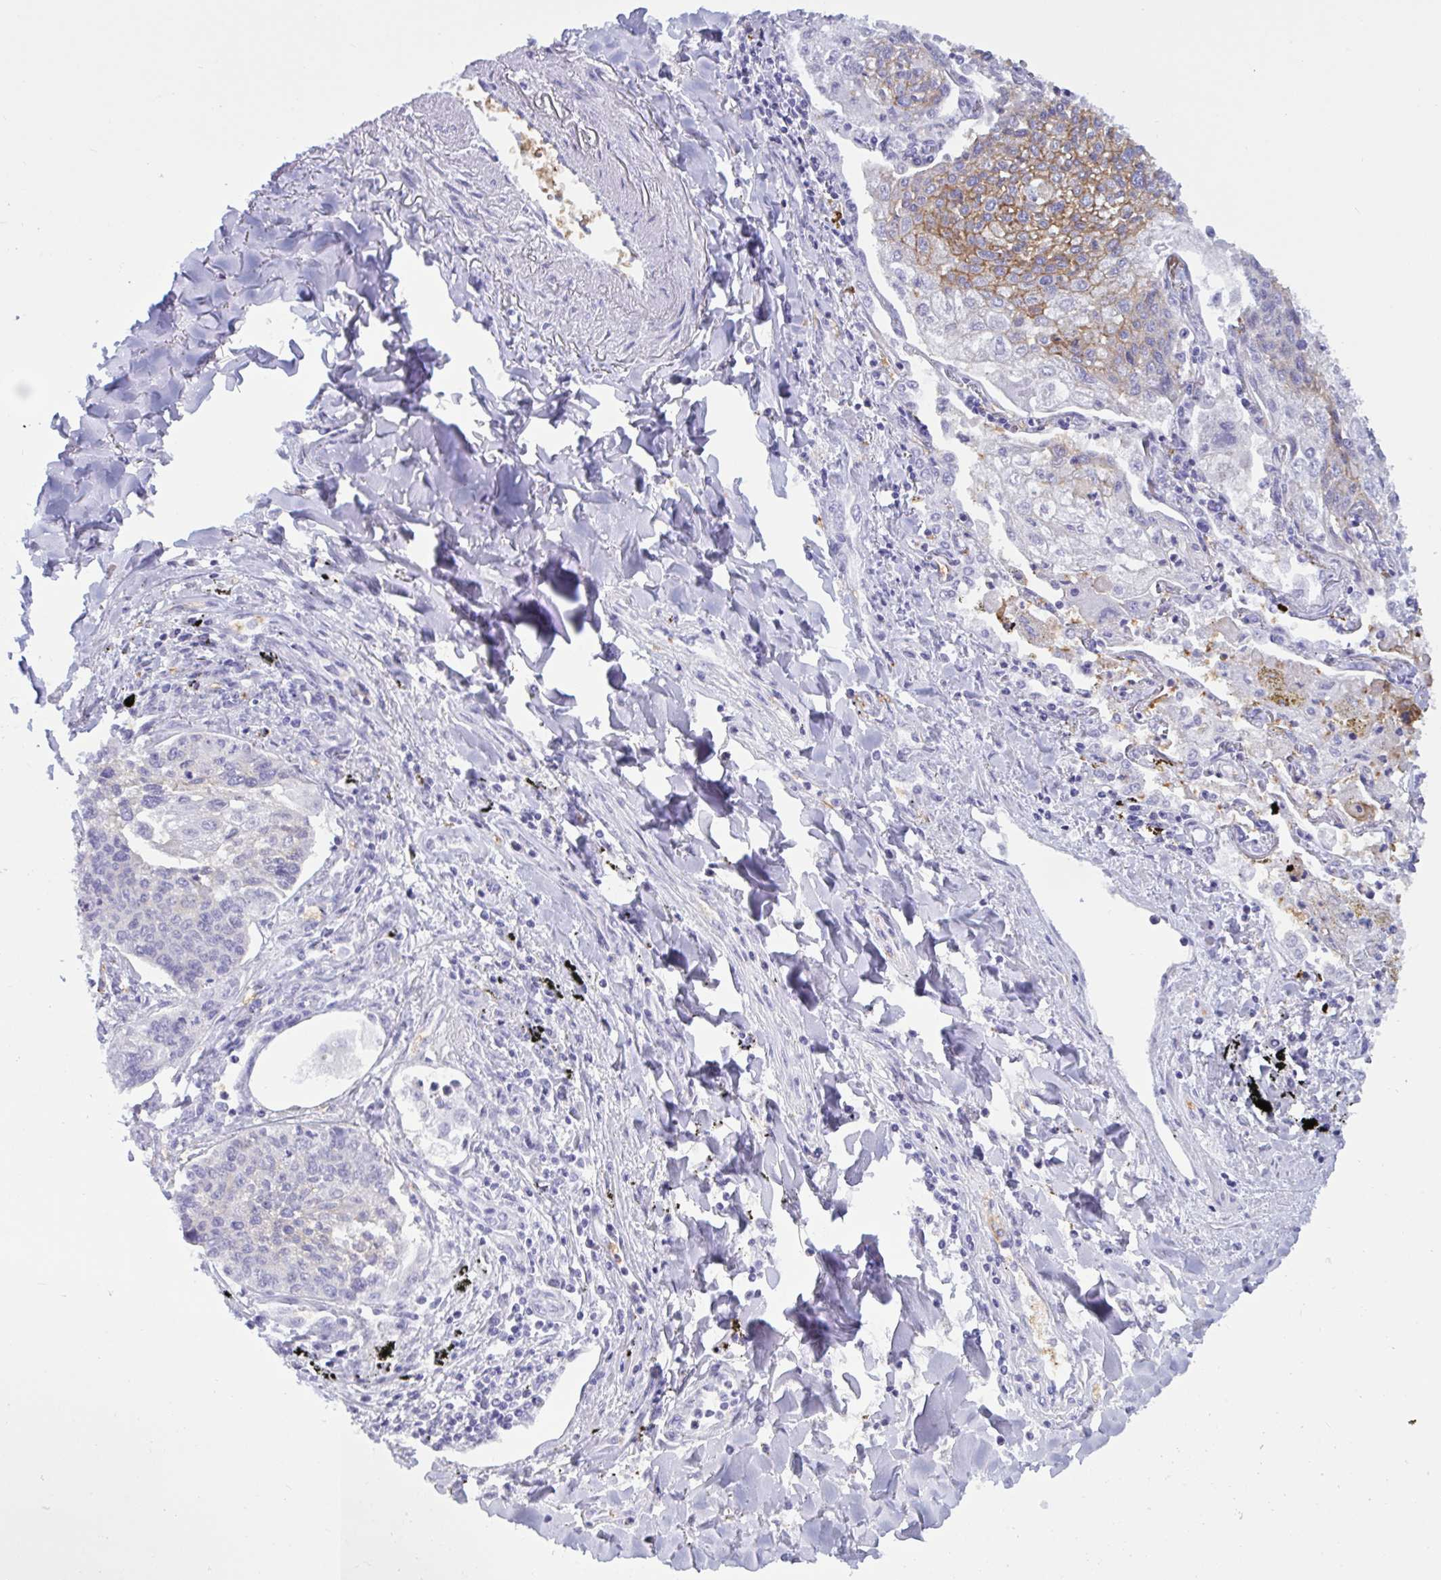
{"staining": {"intensity": "moderate", "quantity": "<25%", "location": "cytoplasmic/membranous"}, "tissue": "lung cancer", "cell_type": "Tumor cells", "image_type": "cancer", "snomed": [{"axis": "morphology", "description": "Squamous cell carcinoma, NOS"}, {"axis": "topography", "description": "Lung"}], "caption": "Human lung cancer stained for a protein (brown) demonstrates moderate cytoplasmic/membranous positive positivity in approximately <25% of tumor cells.", "gene": "SLC2A1", "patient": {"sex": "male", "age": 74}}